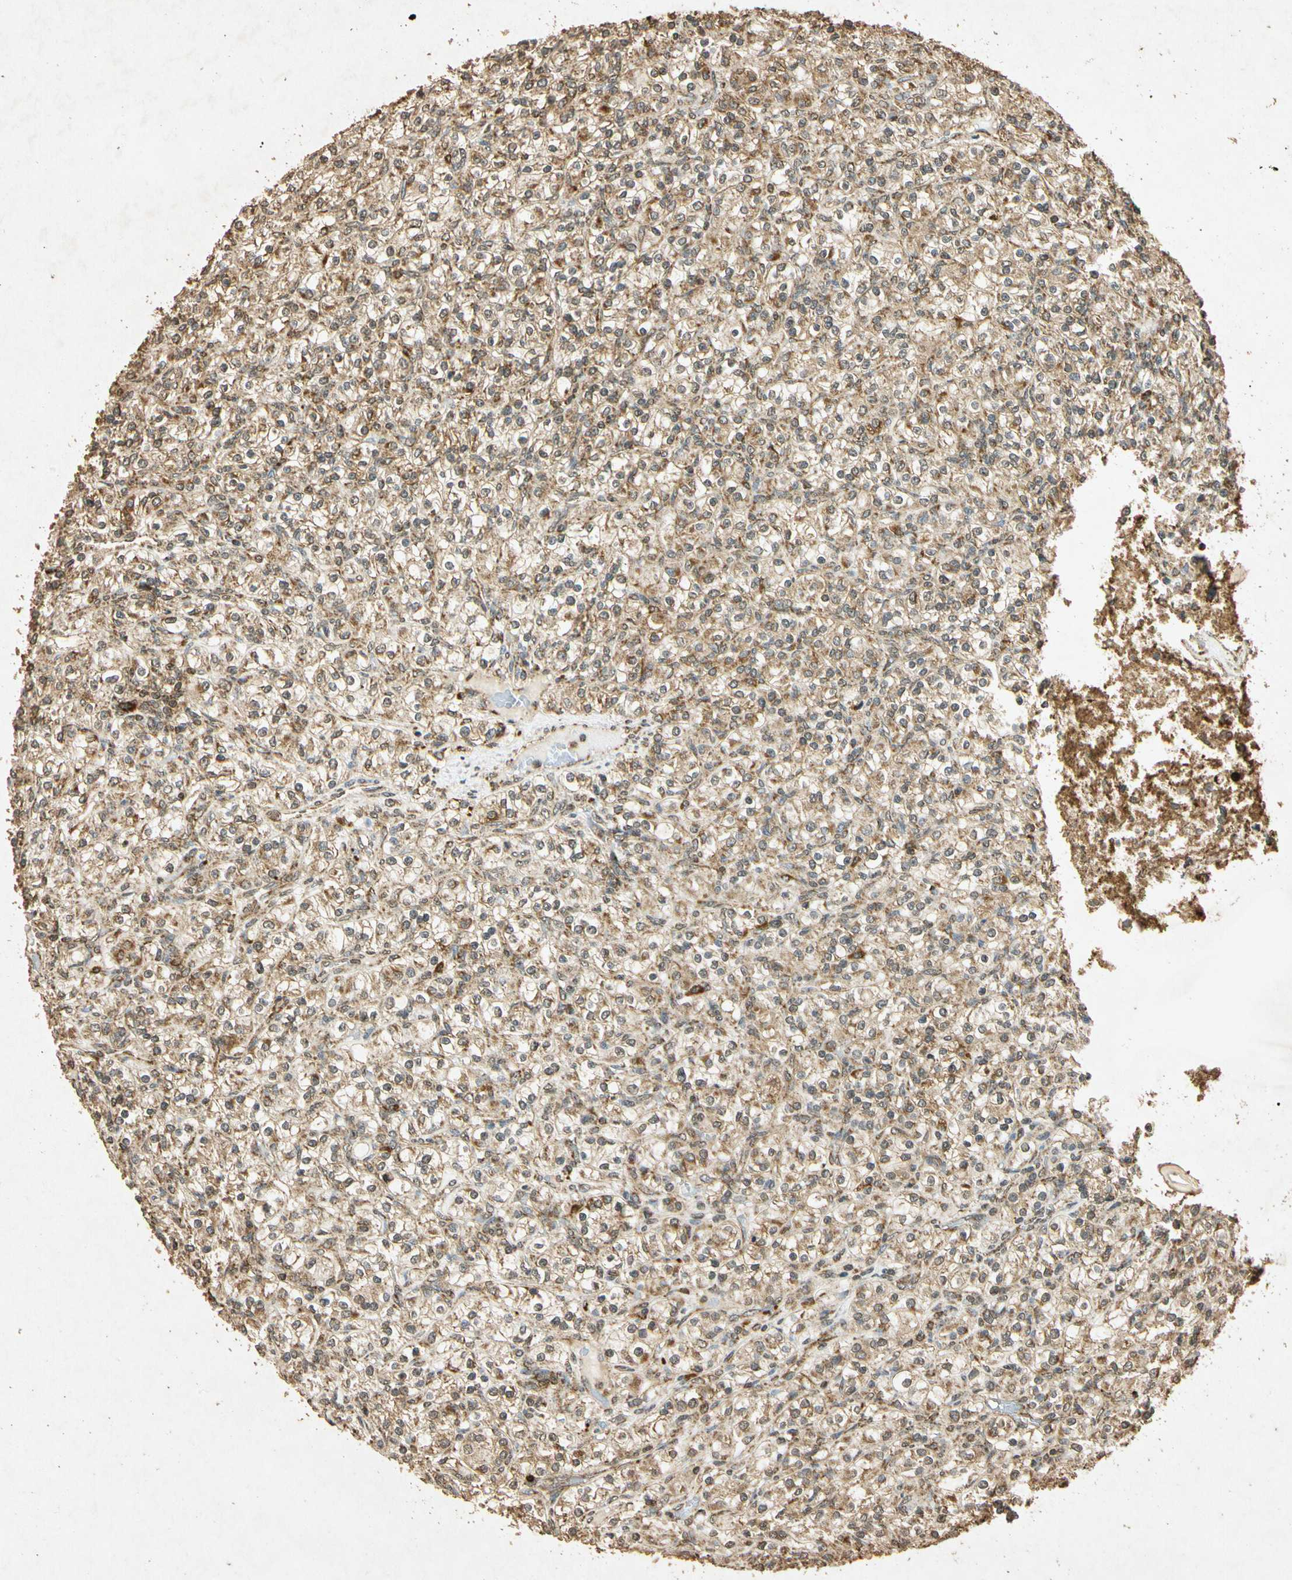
{"staining": {"intensity": "moderate", "quantity": ">75%", "location": "cytoplasmic/membranous"}, "tissue": "renal cancer", "cell_type": "Tumor cells", "image_type": "cancer", "snomed": [{"axis": "morphology", "description": "Adenocarcinoma, NOS"}, {"axis": "topography", "description": "Kidney"}], "caption": "A photomicrograph of renal cancer (adenocarcinoma) stained for a protein shows moderate cytoplasmic/membranous brown staining in tumor cells. Immunohistochemistry (ihc) stains the protein in brown and the nuclei are stained blue.", "gene": "PRDX3", "patient": {"sex": "male", "age": 77}}